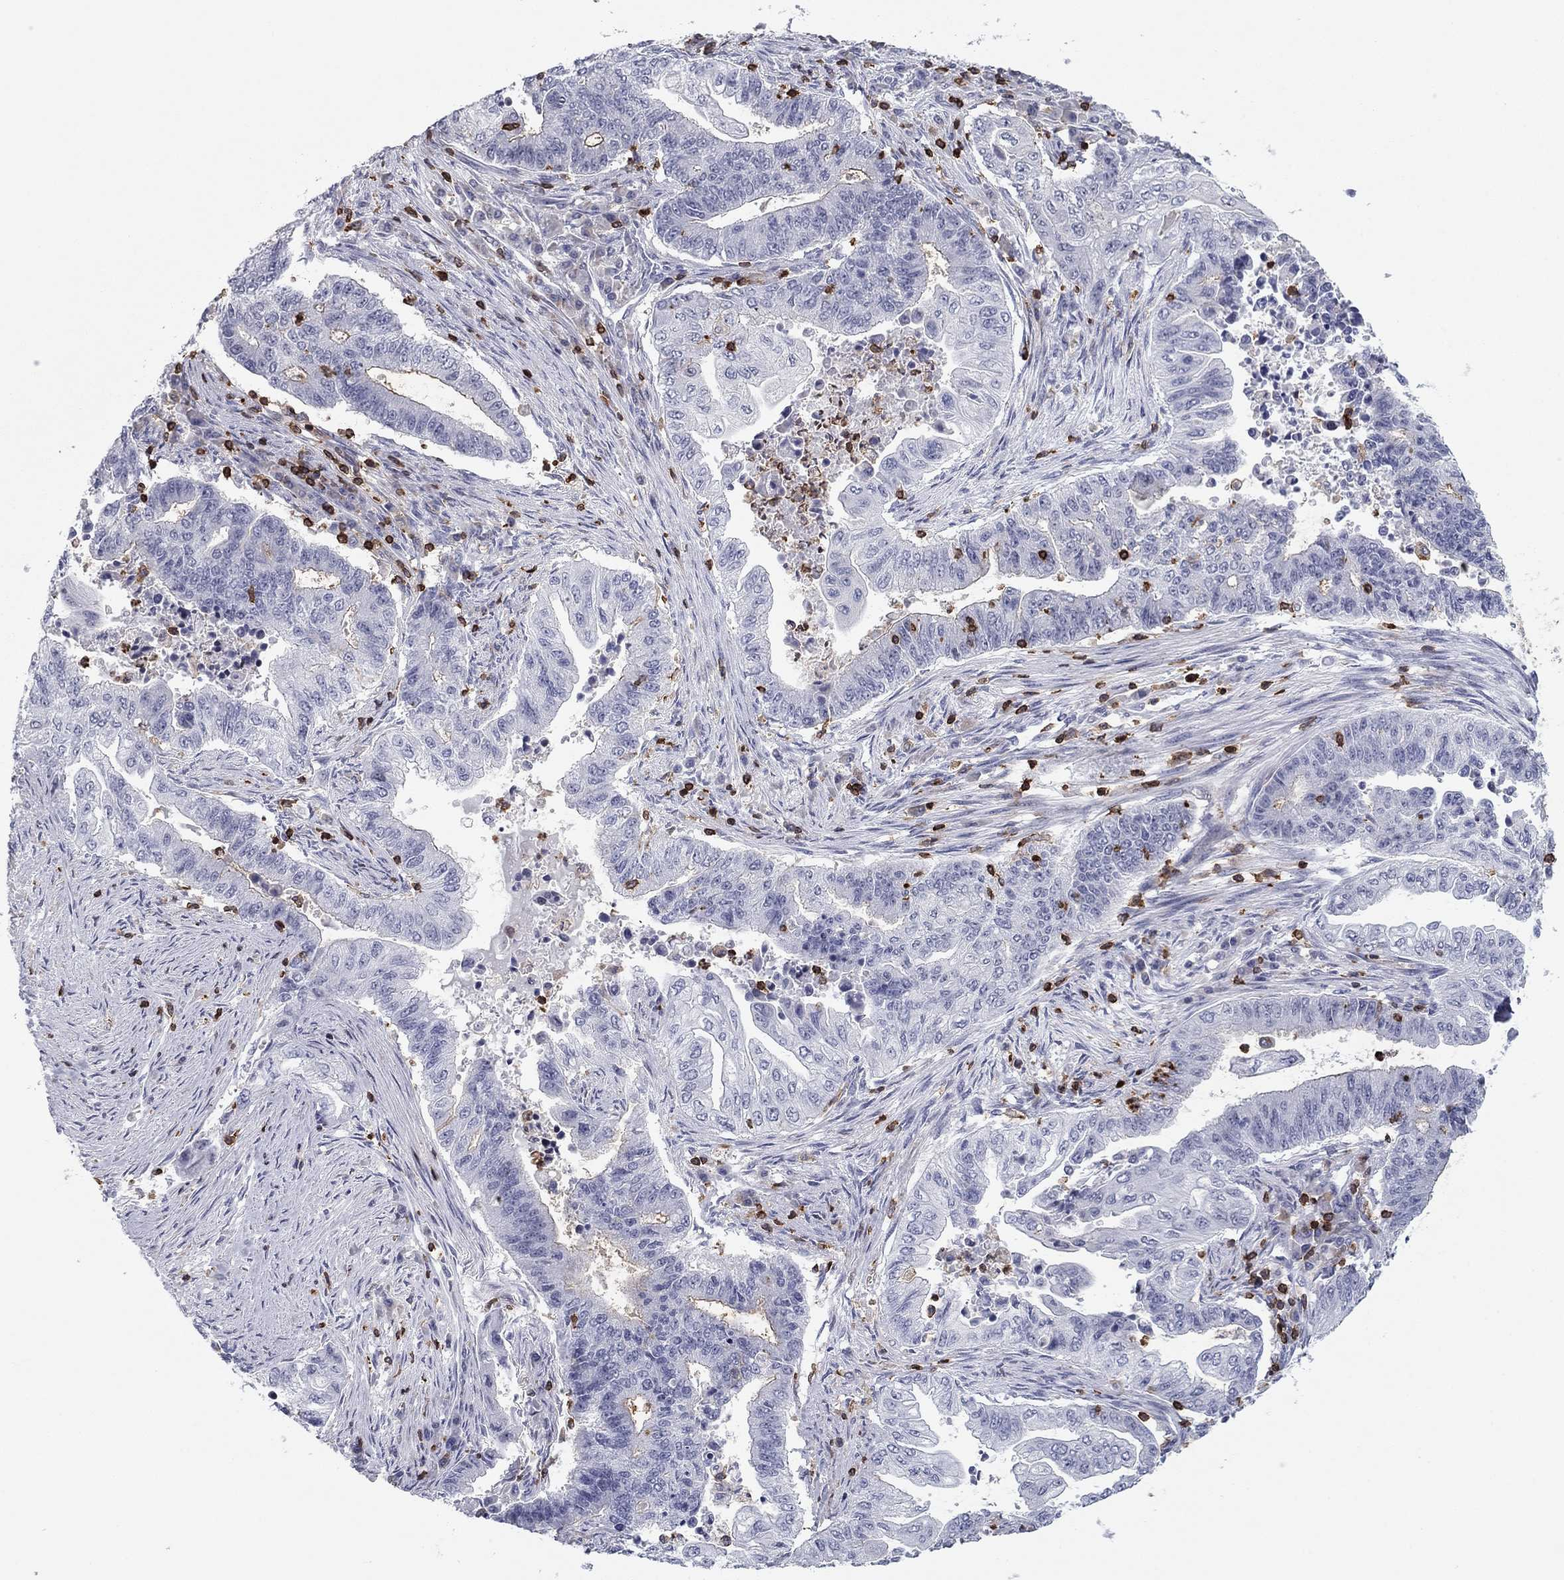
{"staining": {"intensity": "negative", "quantity": "none", "location": "none"}, "tissue": "endometrial cancer", "cell_type": "Tumor cells", "image_type": "cancer", "snomed": [{"axis": "morphology", "description": "Adenocarcinoma, NOS"}, {"axis": "topography", "description": "Uterus"}, {"axis": "topography", "description": "Endometrium"}], "caption": "Tumor cells are negative for protein expression in human endometrial cancer. (DAB immunohistochemistry (IHC), high magnification).", "gene": "ARHGAP27", "patient": {"sex": "female", "age": 54}}